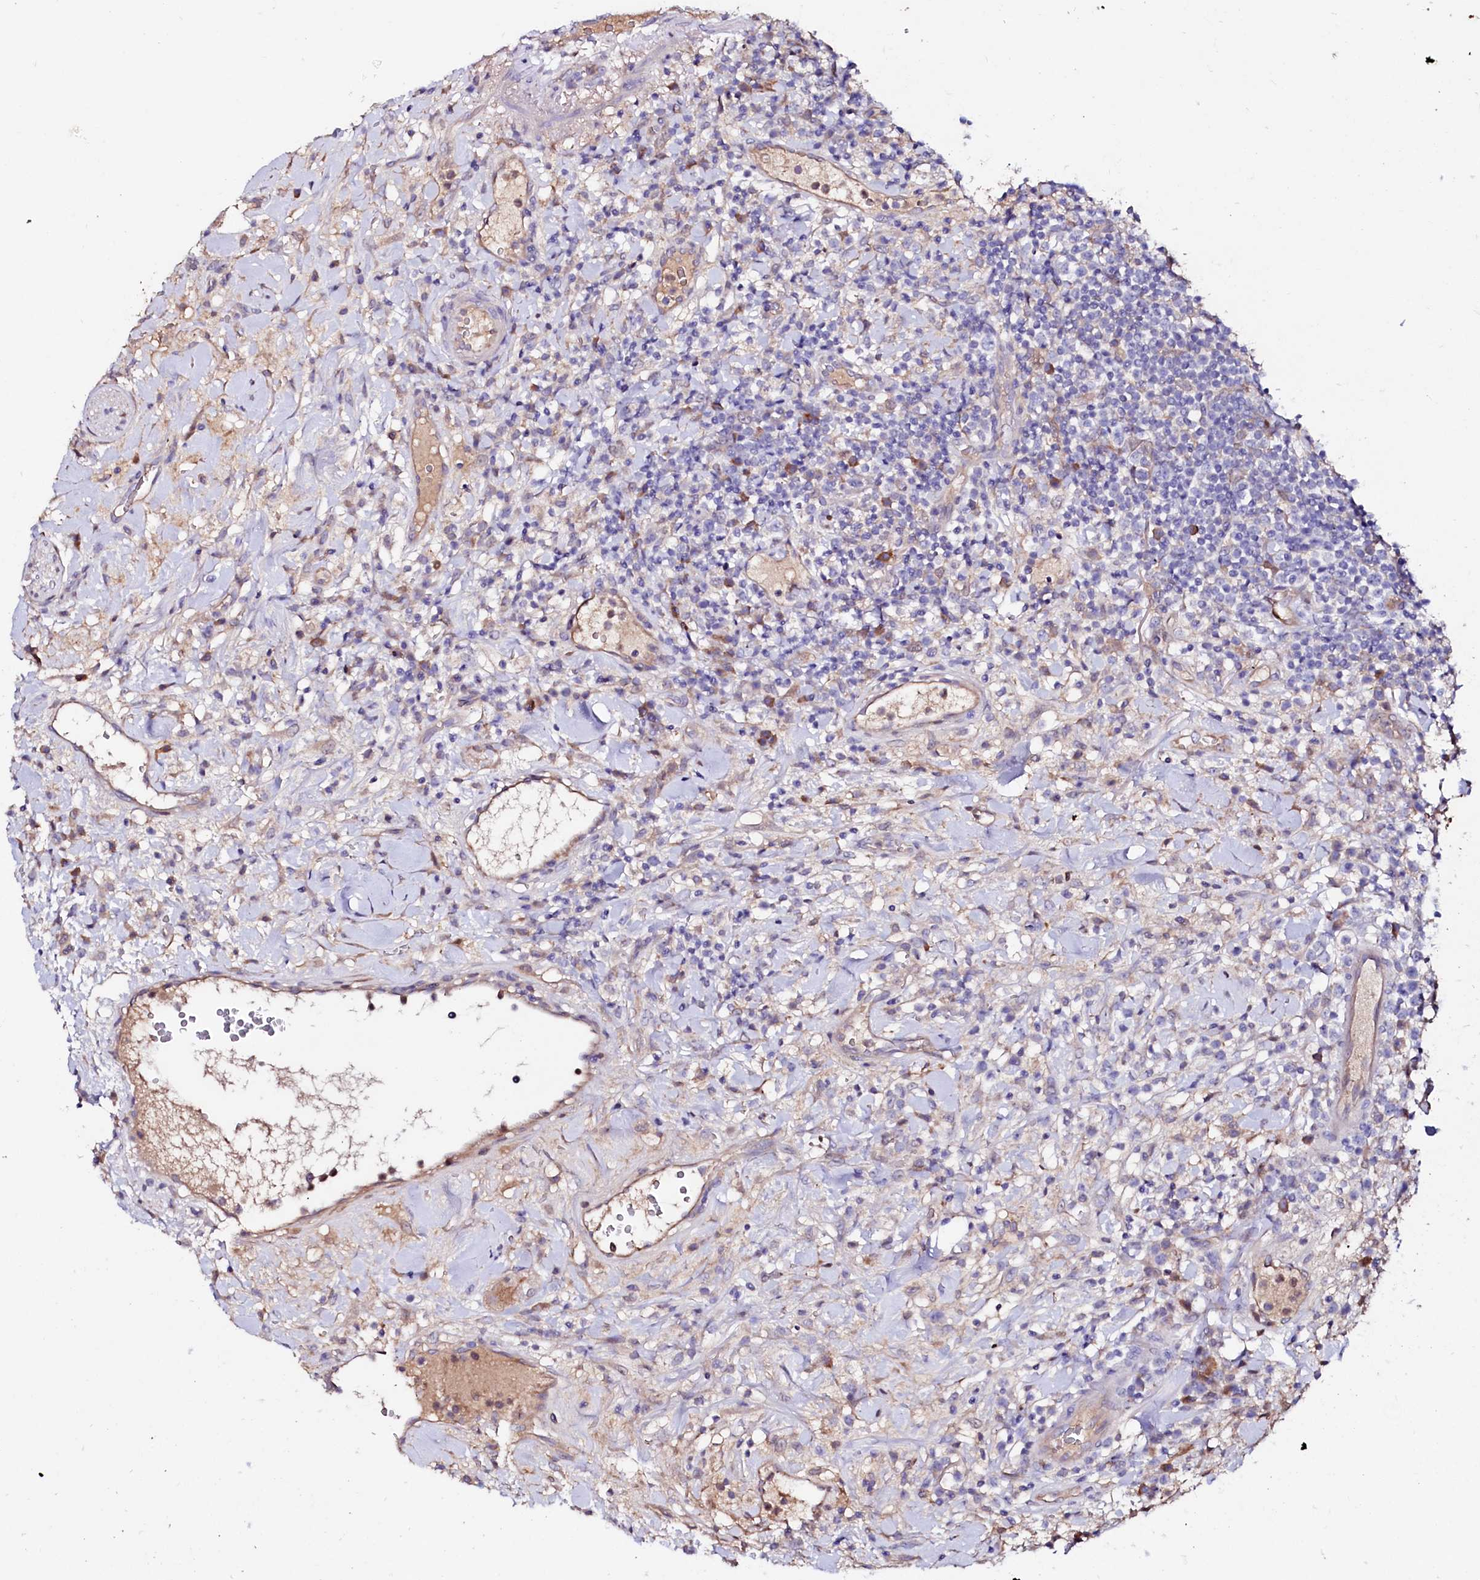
{"staining": {"intensity": "negative", "quantity": "none", "location": "none"}, "tissue": "lymphoma", "cell_type": "Tumor cells", "image_type": "cancer", "snomed": [{"axis": "morphology", "description": "Malignant lymphoma, non-Hodgkin's type, High grade"}, {"axis": "topography", "description": "Colon"}], "caption": "This photomicrograph is of high-grade malignant lymphoma, non-Hodgkin's type stained with IHC to label a protein in brown with the nuclei are counter-stained blue. There is no positivity in tumor cells.", "gene": "IL17RD", "patient": {"sex": "female", "age": 53}}